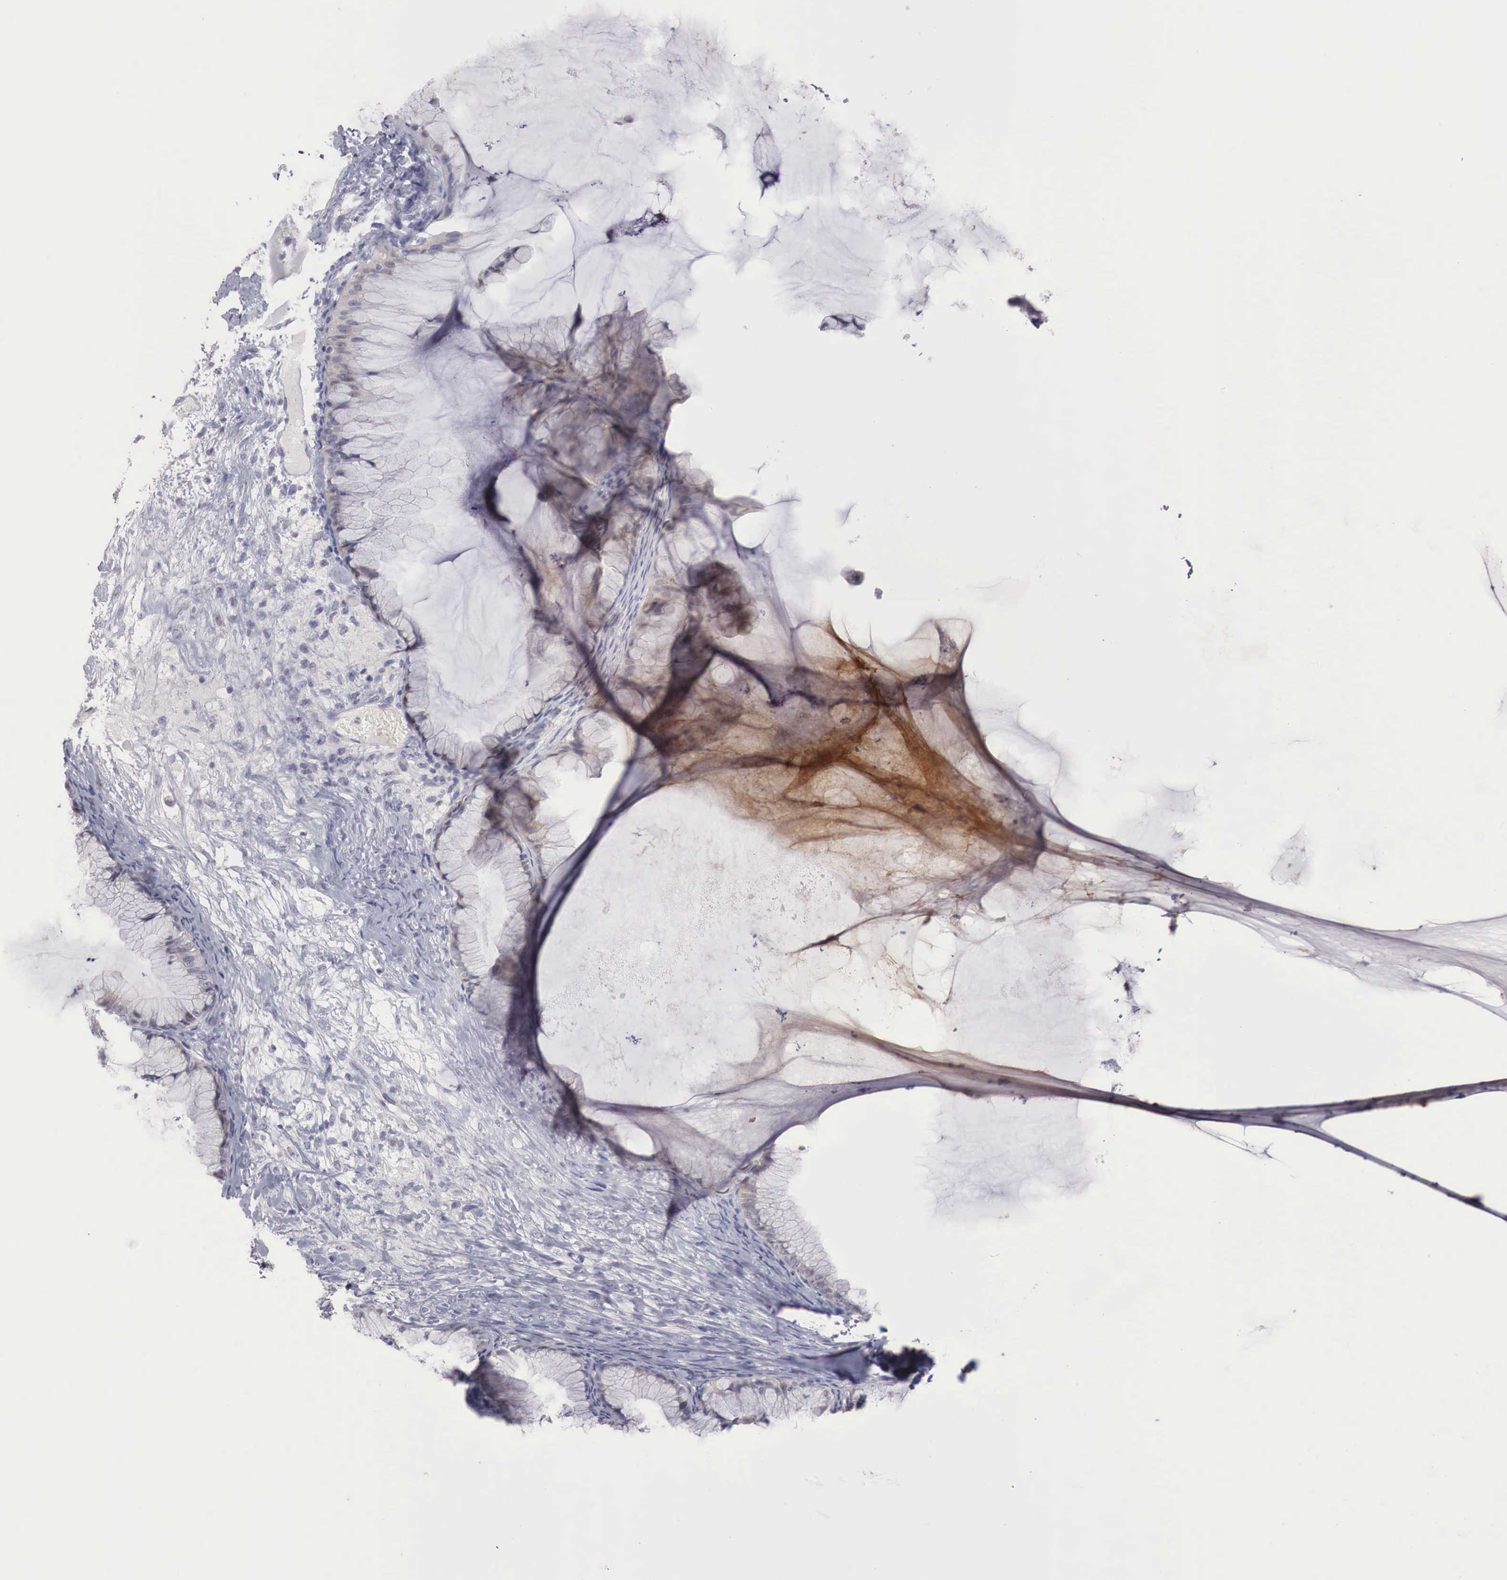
{"staining": {"intensity": "negative", "quantity": "none", "location": "none"}, "tissue": "ovarian cancer", "cell_type": "Tumor cells", "image_type": "cancer", "snomed": [{"axis": "morphology", "description": "Cystadenocarcinoma, mucinous, NOS"}, {"axis": "topography", "description": "Ovary"}], "caption": "High magnification brightfield microscopy of ovarian cancer stained with DAB (3,3'-diaminobenzidine) (brown) and counterstained with hematoxylin (blue): tumor cells show no significant expression.", "gene": "GATA1", "patient": {"sex": "female", "age": 41}}